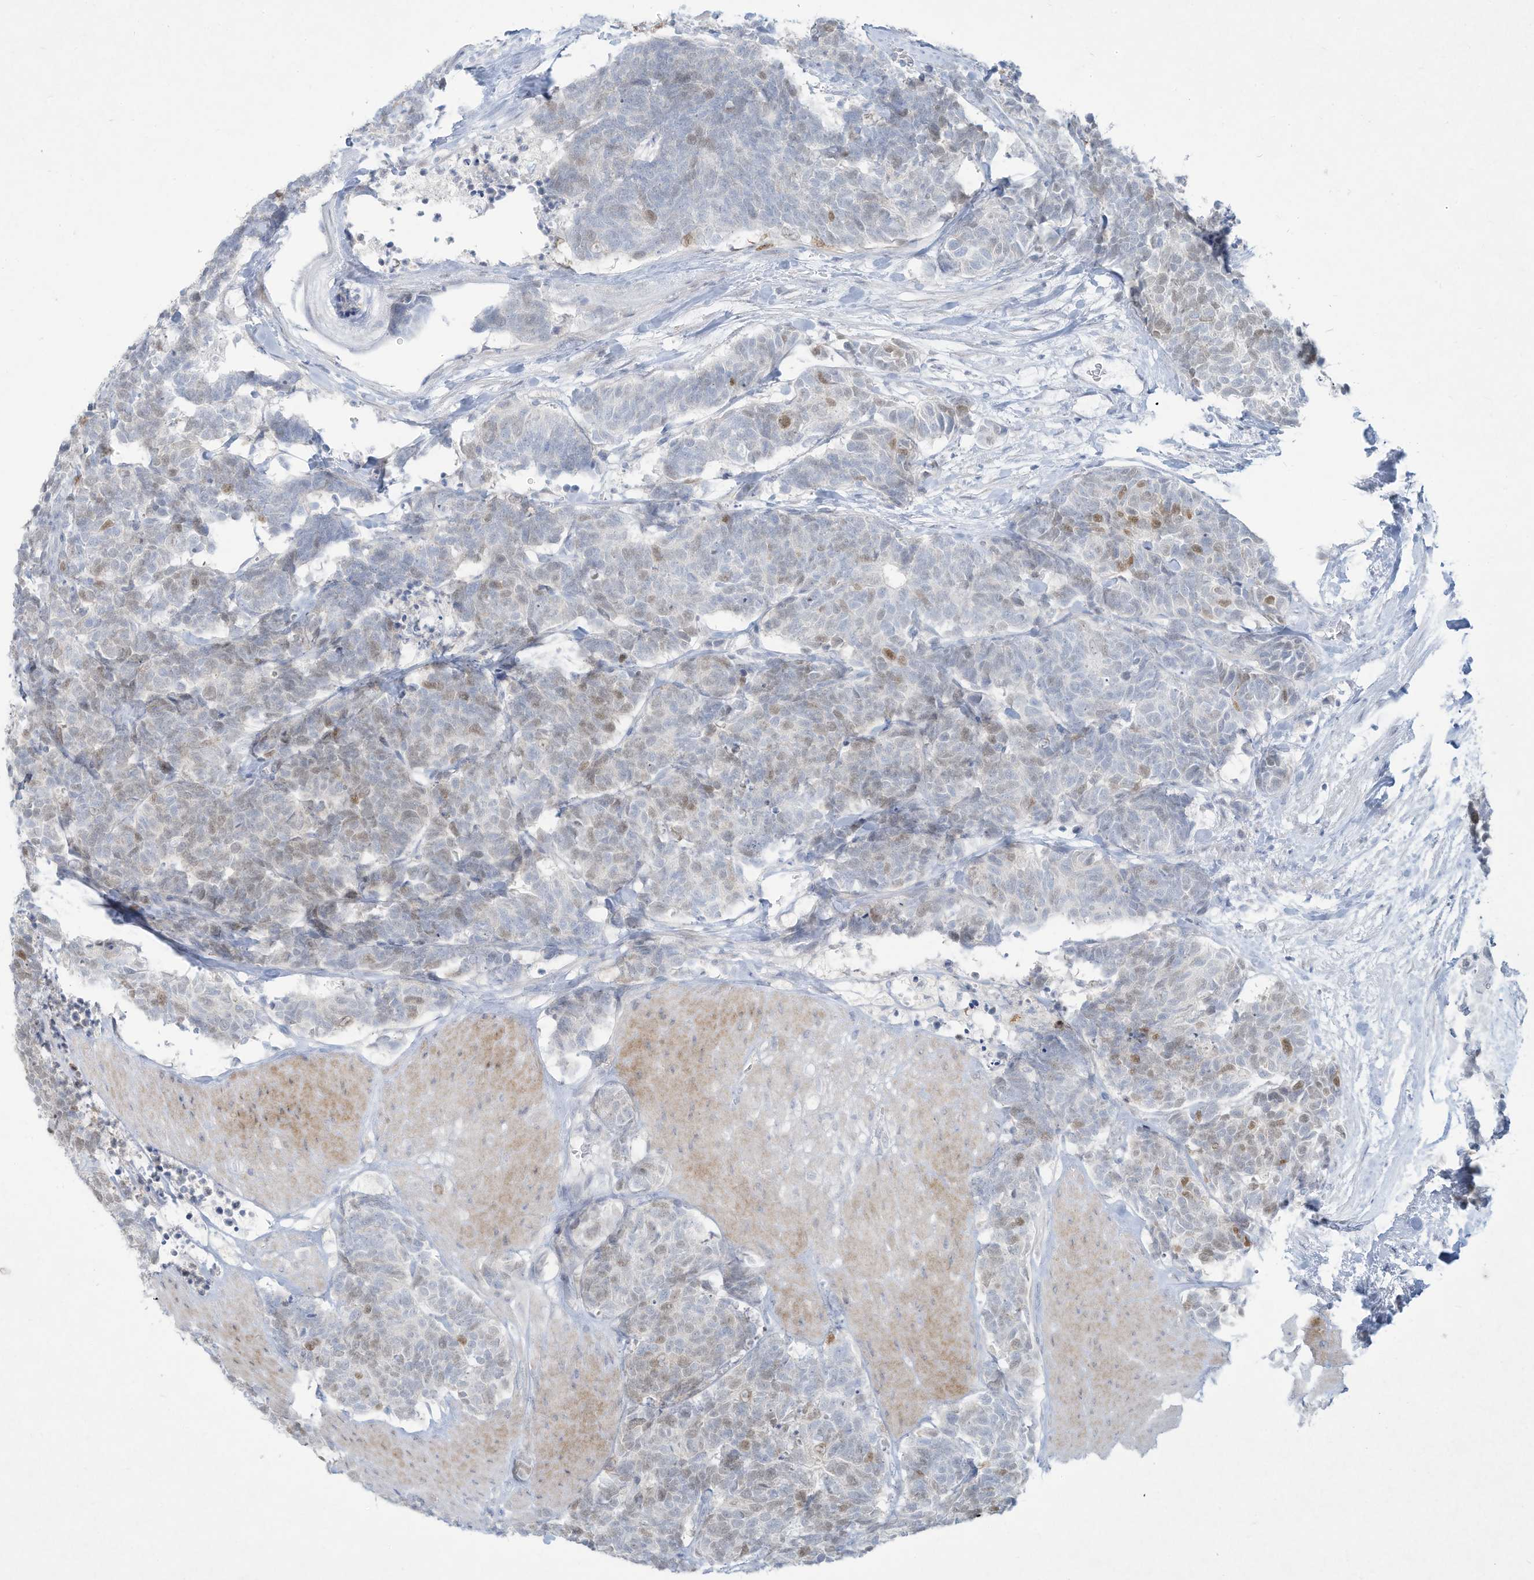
{"staining": {"intensity": "moderate", "quantity": "<25%", "location": "nuclear"}, "tissue": "carcinoid", "cell_type": "Tumor cells", "image_type": "cancer", "snomed": [{"axis": "morphology", "description": "Carcinoma, NOS"}, {"axis": "morphology", "description": "Carcinoid, malignant, NOS"}, {"axis": "topography", "description": "Urinary bladder"}], "caption": "Protein staining of carcinoma tissue reveals moderate nuclear staining in about <25% of tumor cells. (brown staining indicates protein expression, while blue staining denotes nuclei).", "gene": "PAX6", "patient": {"sex": "male", "age": 57}}